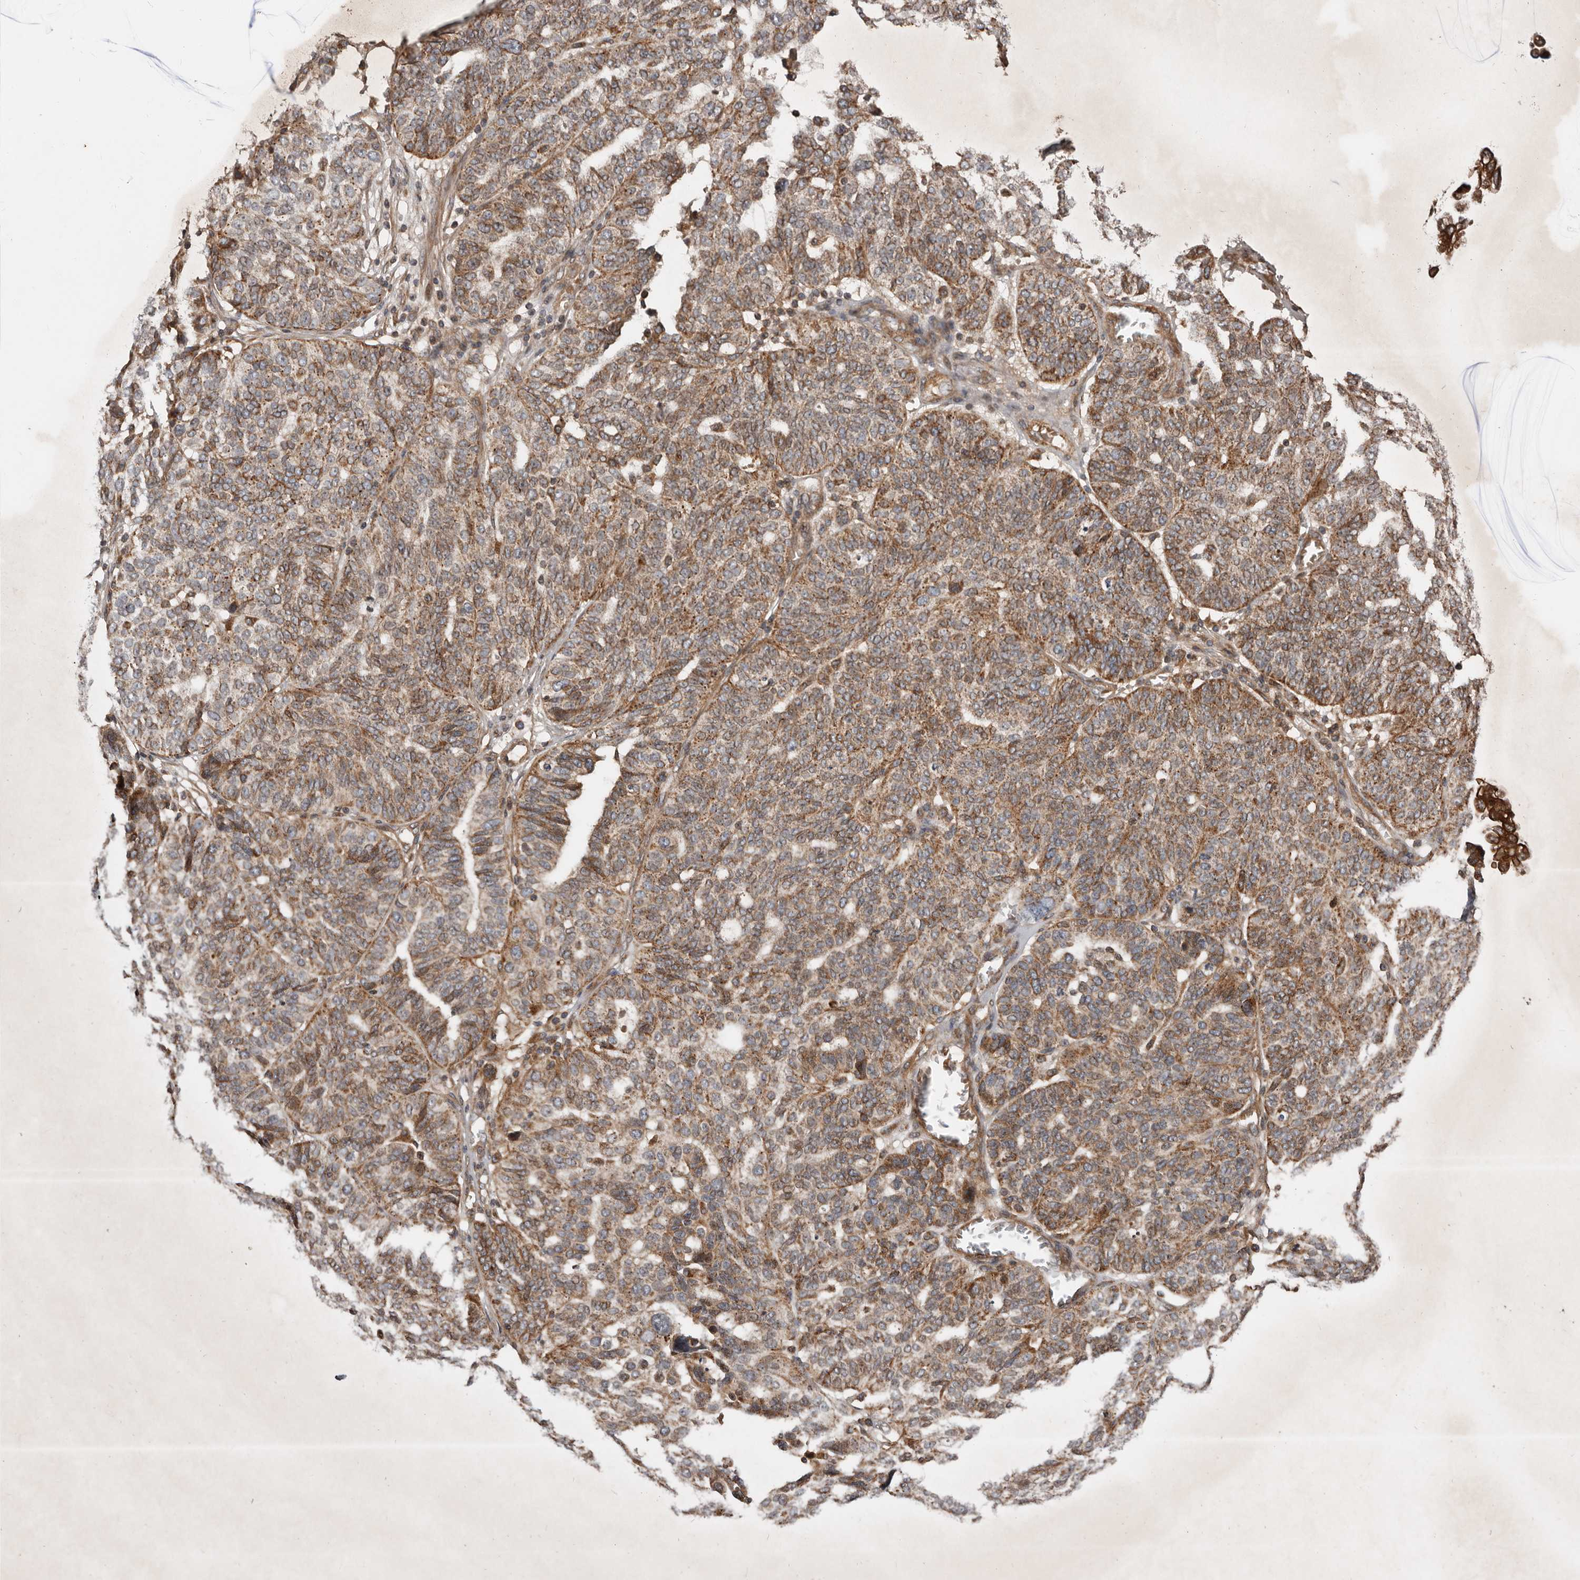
{"staining": {"intensity": "moderate", "quantity": ">75%", "location": "cytoplasmic/membranous"}, "tissue": "ovarian cancer", "cell_type": "Tumor cells", "image_type": "cancer", "snomed": [{"axis": "morphology", "description": "Cystadenocarcinoma, serous, NOS"}, {"axis": "topography", "description": "Ovary"}], "caption": "The image displays immunohistochemical staining of ovarian serous cystadenocarcinoma. There is moderate cytoplasmic/membranous staining is identified in approximately >75% of tumor cells. The protein is shown in brown color, while the nuclei are stained blue.", "gene": "STK36", "patient": {"sex": "female", "age": 59}}